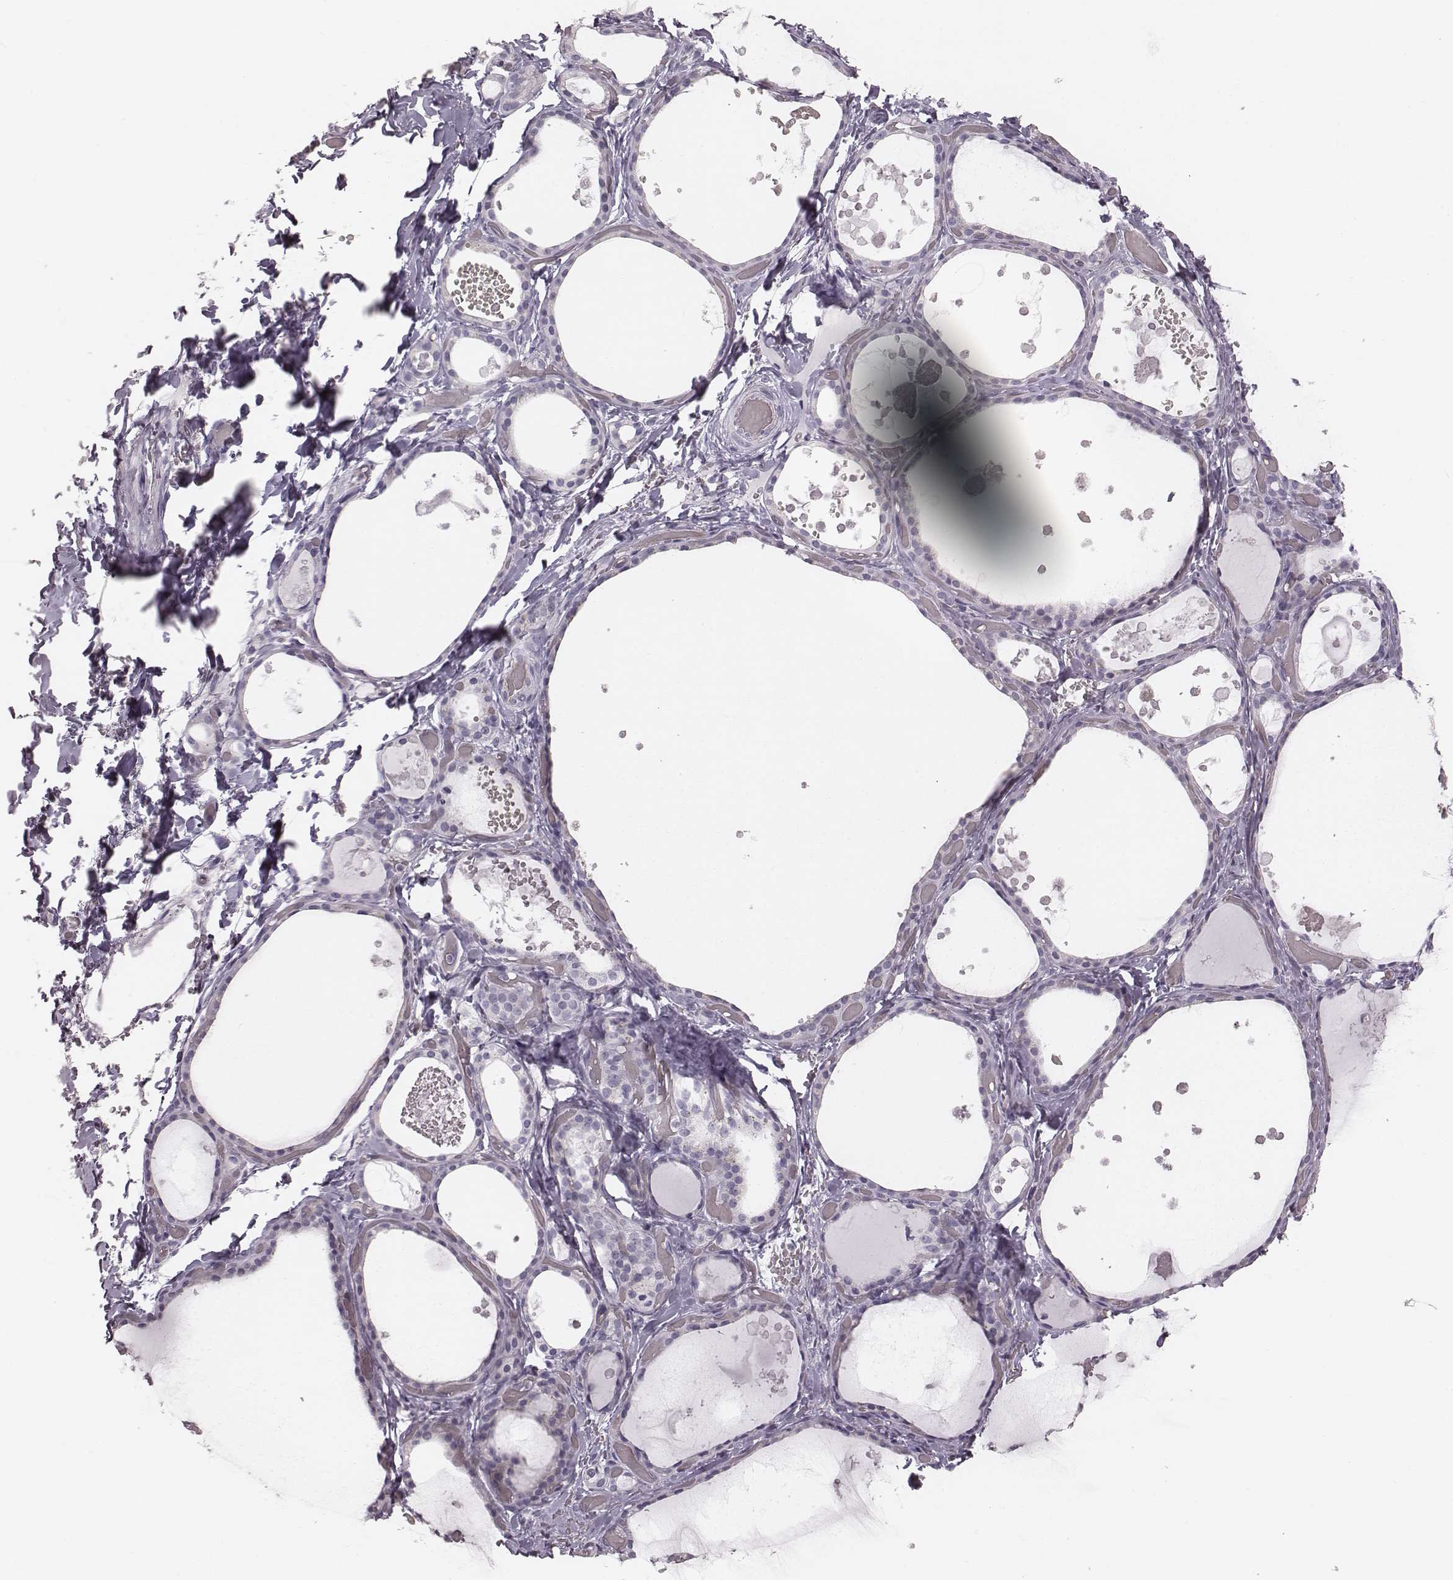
{"staining": {"intensity": "negative", "quantity": "none", "location": "none"}, "tissue": "thyroid gland", "cell_type": "Glandular cells", "image_type": "normal", "snomed": [{"axis": "morphology", "description": "Normal tissue, NOS"}, {"axis": "topography", "description": "Thyroid gland"}], "caption": "DAB immunohistochemical staining of benign thyroid gland exhibits no significant staining in glandular cells. (DAB (3,3'-diaminobenzidine) immunohistochemistry with hematoxylin counter stain).", "gene": "SPA17", "patient": {"sex": "female", "age": 56}}